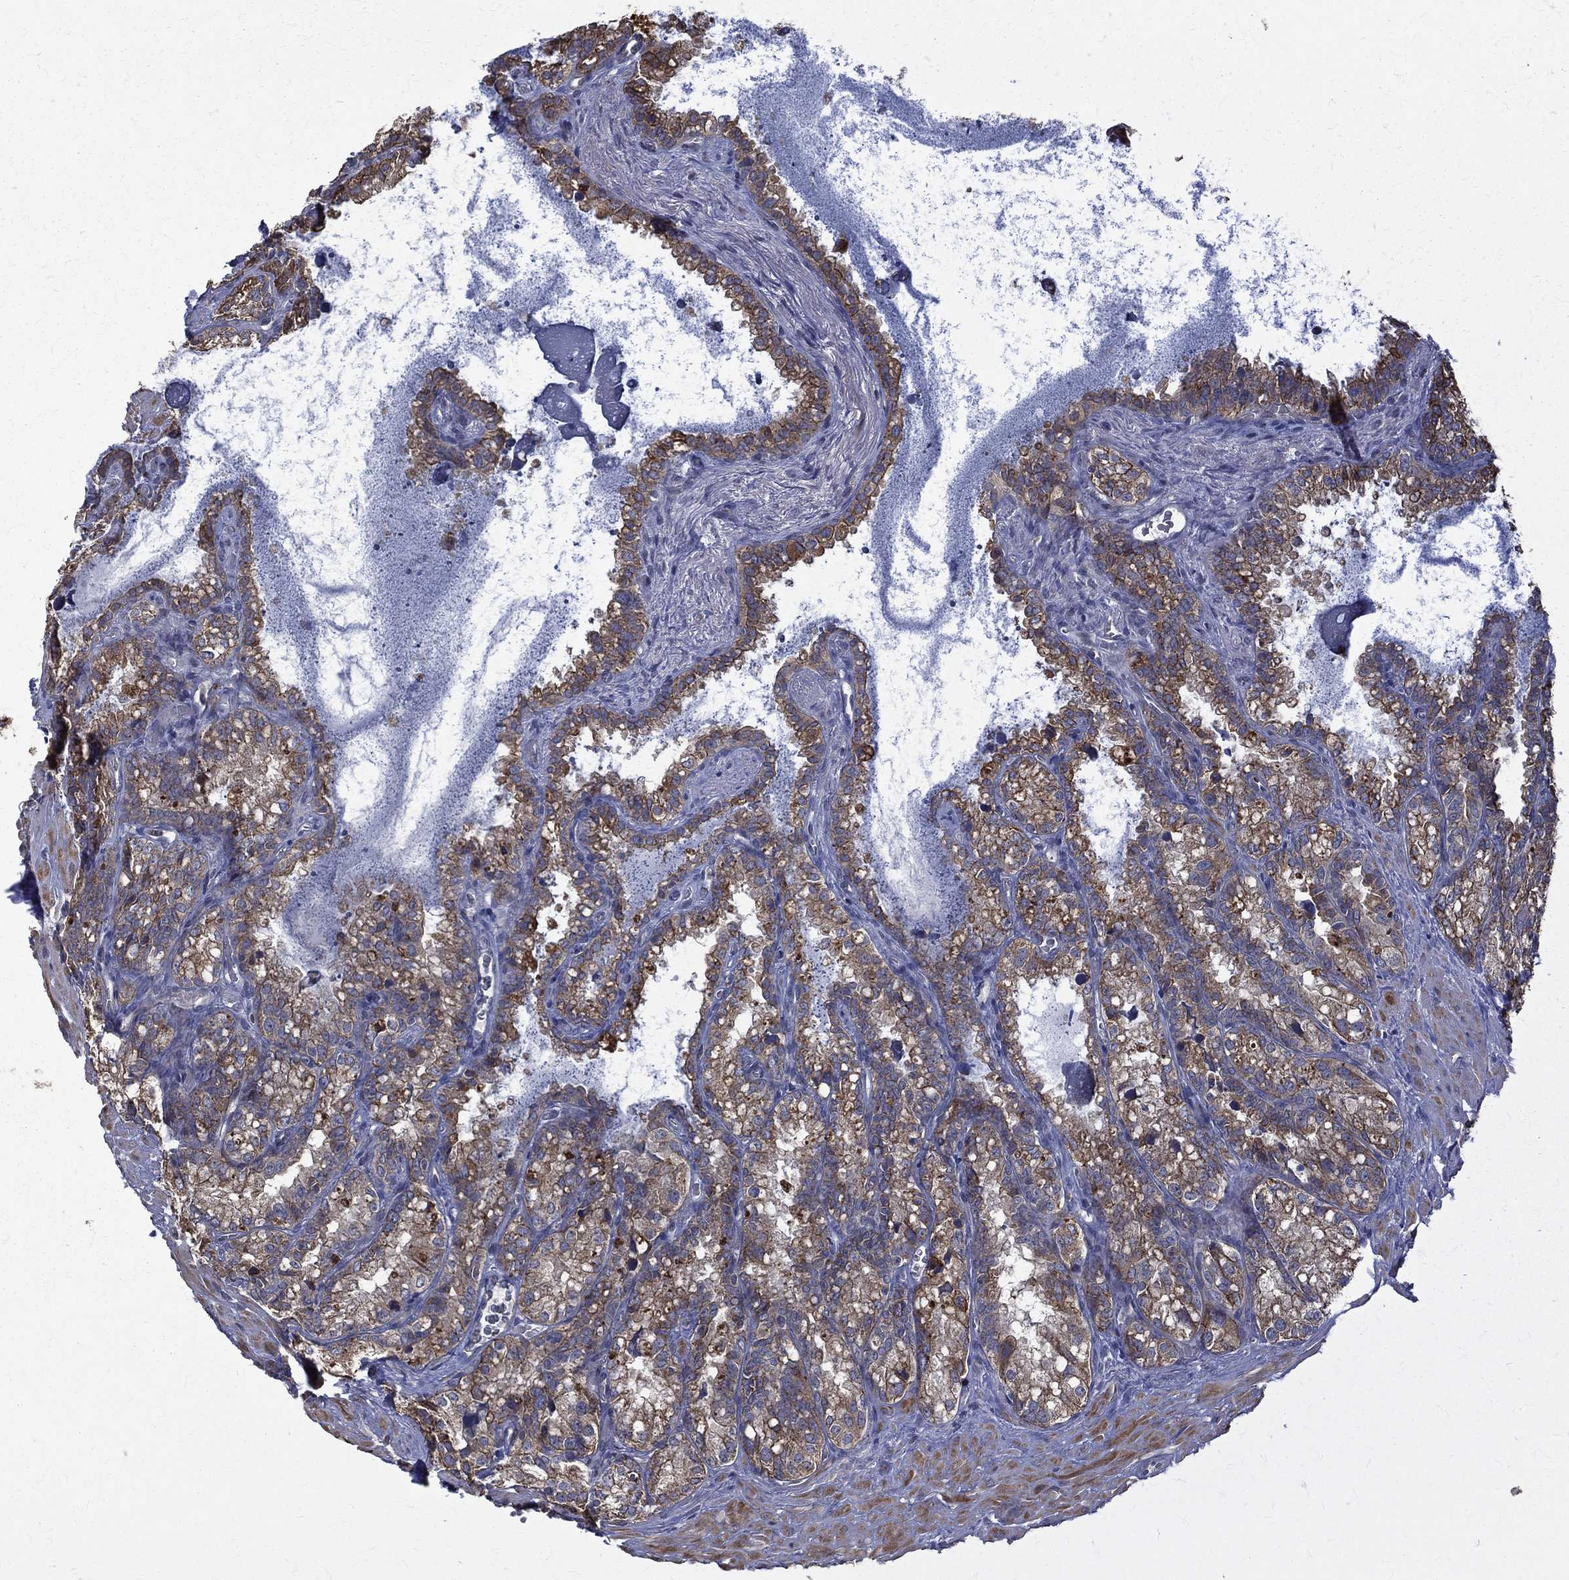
{"staining": {"intensity": "moderate", "quantity": ">75%", "location": "cytoplasmic/membranous"}, "tissue": "seminal vesicle", "cell_type": "Glandular cells", "image_type": "normal", "snomed": [{"axis": "morphology", "description": "Normal tissue, NOS"}, {"axis": "topography", "description": "Seminal veicle"}], "caption": "Seminal vesicle stained with immunohistochemistry (IHC) shows moderate cytoplasmic/membranous staining in approximately >75% of glandular cells. The protein of interest is shown in brown color, while the nuclei are stained blue.", "gene": "RPGR", "patient": {"sex": "male", "age": 68}}